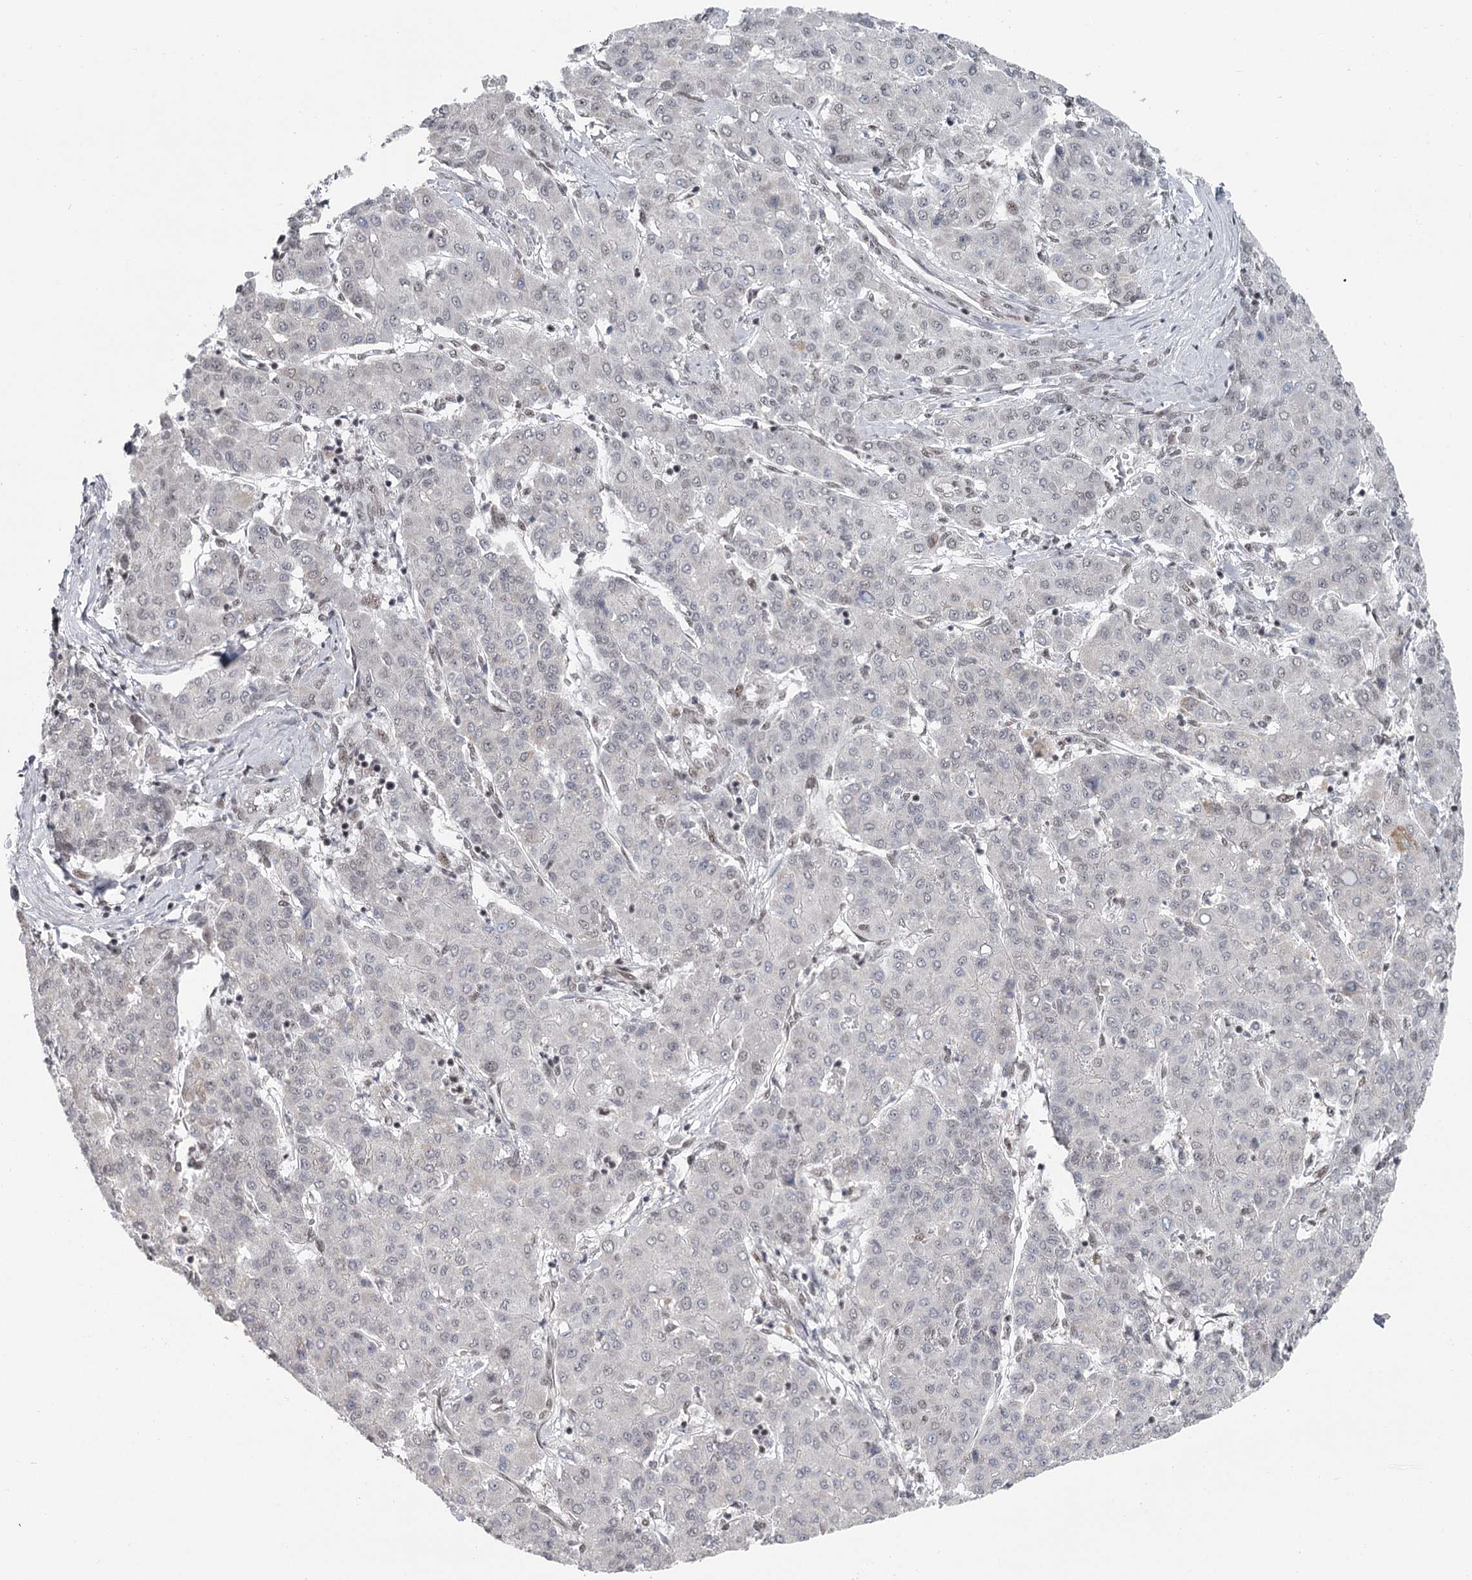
{"staining": {"intensity": "weak", "quantity": "25%-75%", "location": "nuclear"}, "tissue": "liver cancer", "cell_type": "Tumor cells", "image_type": "cancer", "snomed": [{"axis": "morphology", "description": "Carcinoma, Hepatocellular, NOS"}, {"axis": "topography", "description": "Liver"}], "caption": "A histopathology image of liver cancer stained for a protein reveals weak nuclear brown staining in tumor cells.", "gene": "FAM13C", "patient": {"sex": "male", "age": 65}}